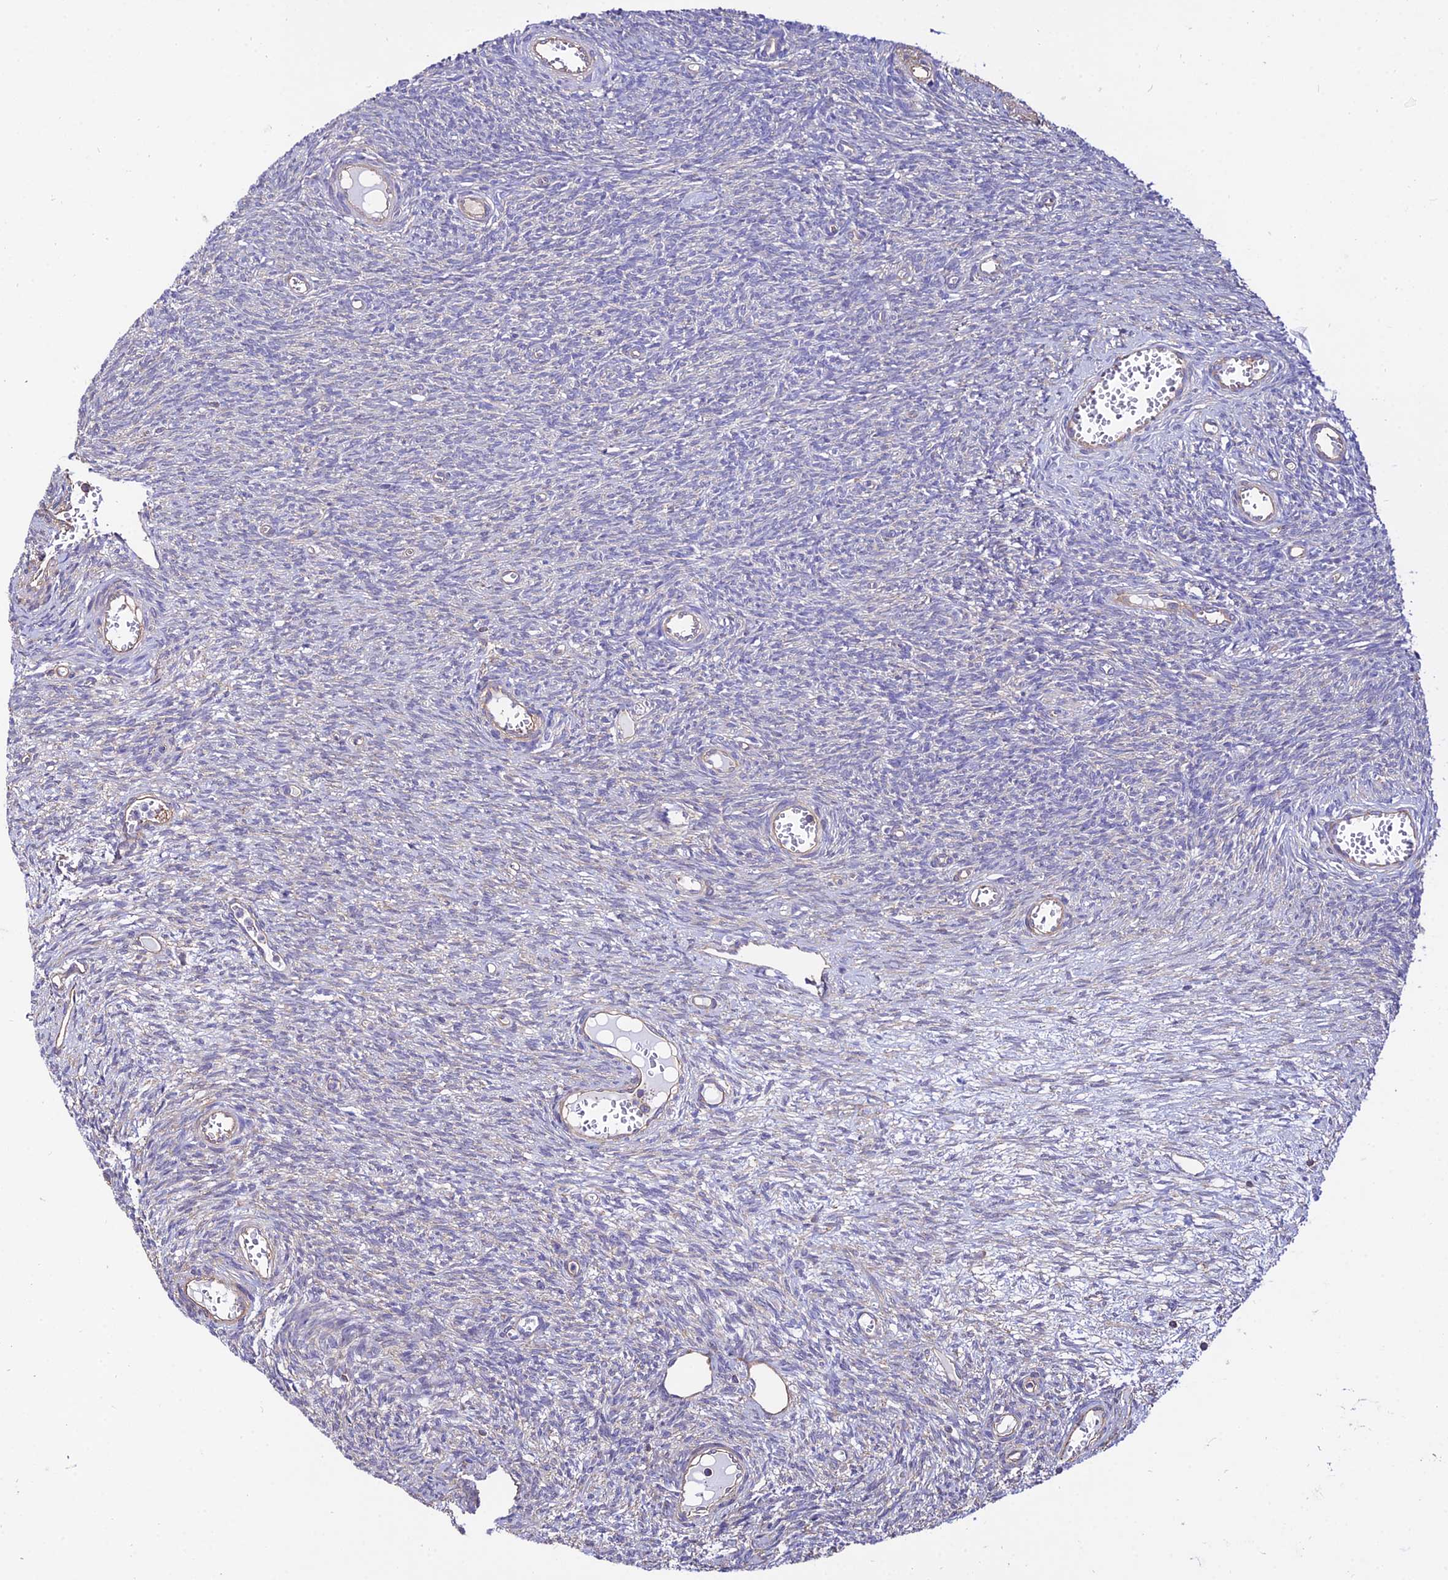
{"staining": {"intensity": "weak", "quantity": "<25%", "location": "cytoplasmic/membranous"}, "tissue": "ovary", "cell_type": "Ovarian stroma cells", "image_type": "normal", "snomed": [{"axis": "morphology", "description": "Normal tissue, NOS"}, {"axis": "topography", "description": "Ovary"}], "caption": "Immunohistochemistry (IHC) of benign ovary shows no staining in ovarian stroma cells.", "gene": "CALM1", "patient": {"sex": "female", "age": 44}}